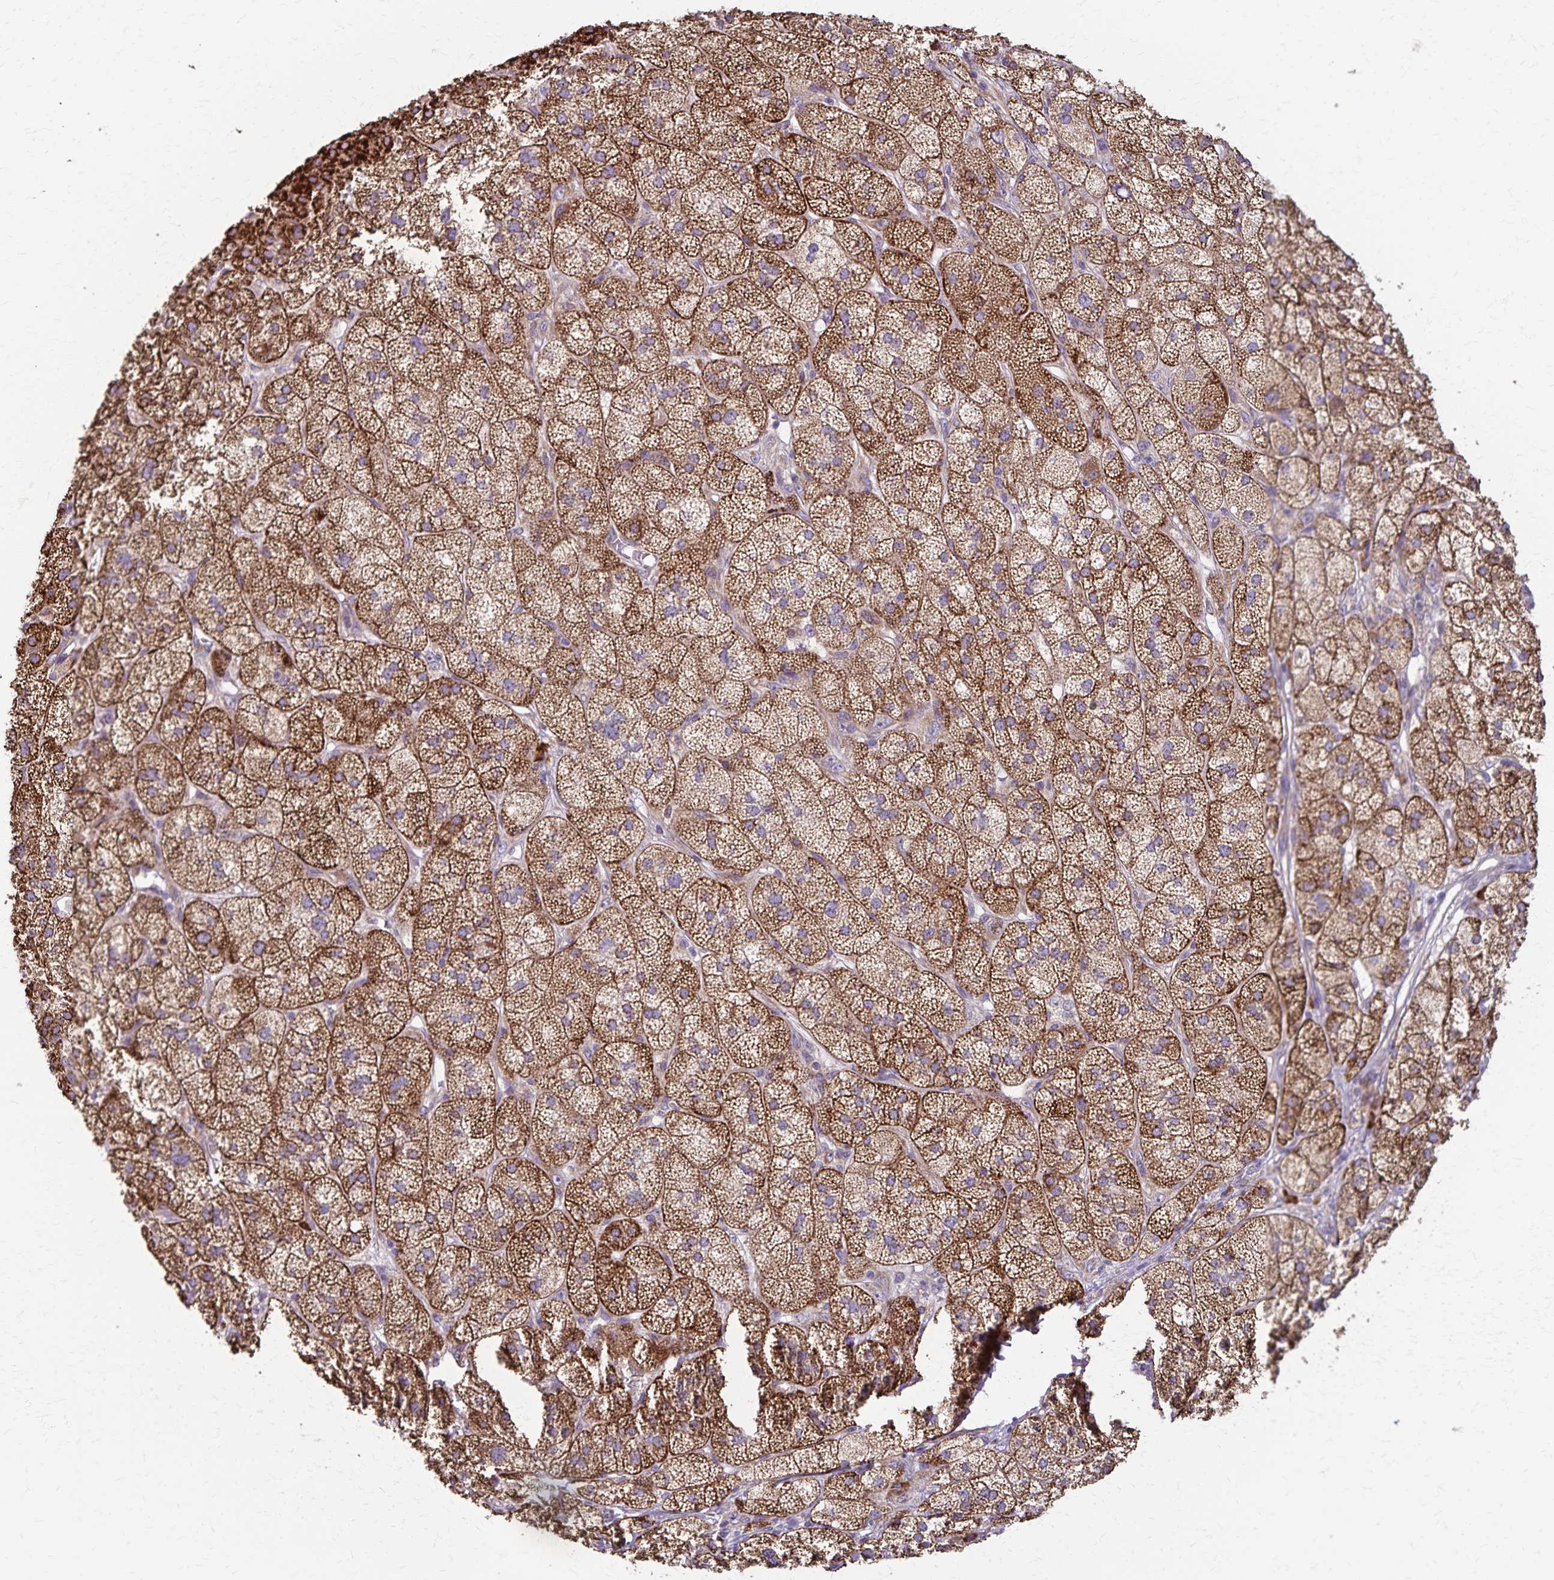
{"staining": {"intensity": "strong", "quantity": ">75%", "location": "cytoplasmic/membranous"}, "tissue": "adrenal gland", "cell_type": "Glandular cells", "image_type": "normal", "snomed": [{"axis": "morphology", "description": "Normal tissue, NOS"}, {"axis": "topography", "description": "Adrenal gland"}], "caption": "This image exhibits benign adrenal gland stained with IHC to label a protein in brown. The cytoplasmic/membranous of glandular cells show strong positivity for the protein. Nuclei are counter-stained blue.", "gene": "RNF10", "patient": {"sex": "female", "age": 60}}